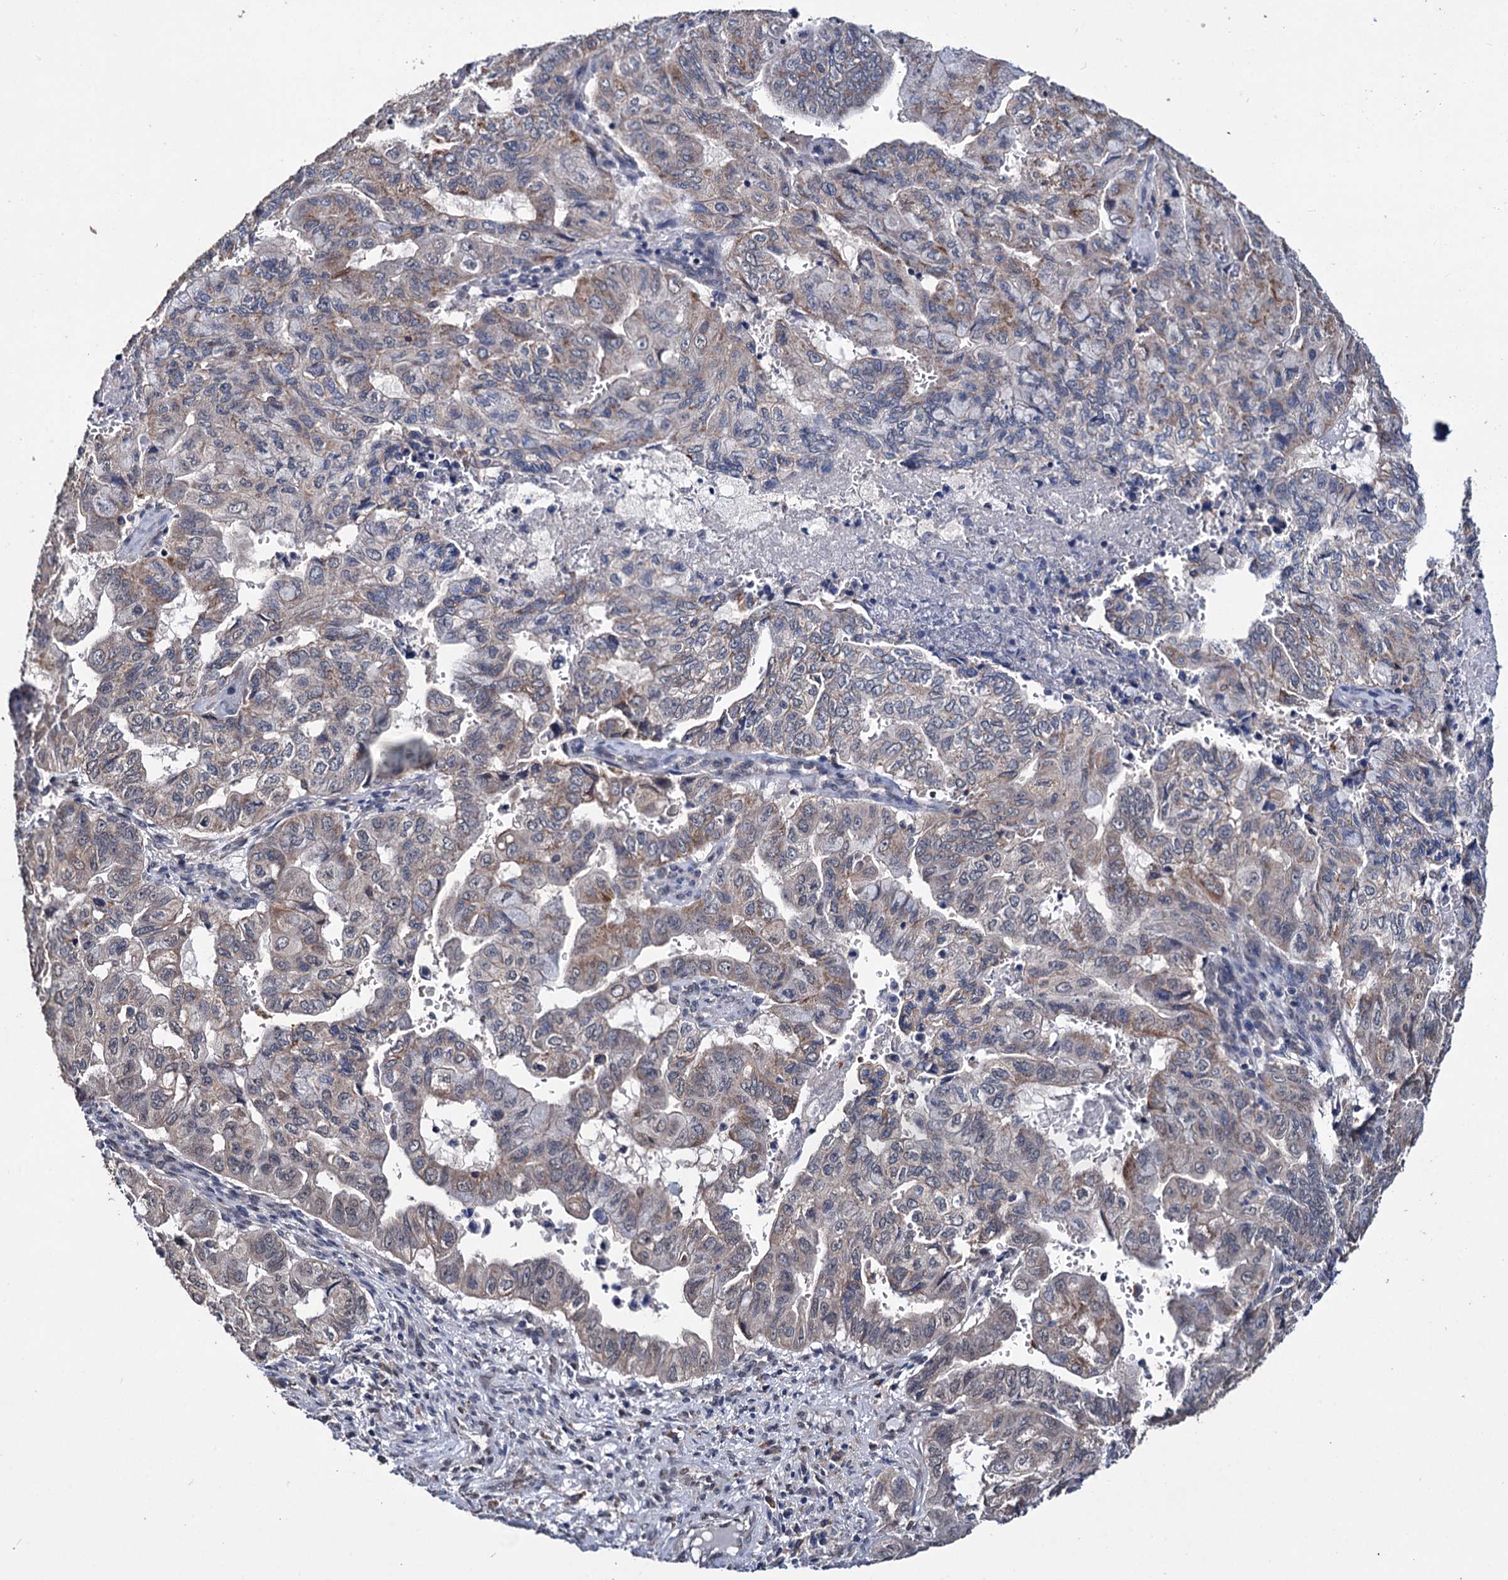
{"staining": {"intensity": "moderate", "quantity": "<25%", "location": "cytoplasmic/membranous"}, "tissue": "pancreatic cancer", "cell_type": "Tumor cells", "image_type": "cancer", "snomed": [{"axis": "morphology", "description": "Adenocarcinoma, NOS"}, {"axis": "topography", "description": "Pancreas"}], "caption": "Protein staining demonstrates moderate cytoplasmic/membranous staining in about <25% of tumor cells in adenocarcinoma (pancreatic).", "gene": "CLPB", "patient": {"sex": "male", "age": 51}}